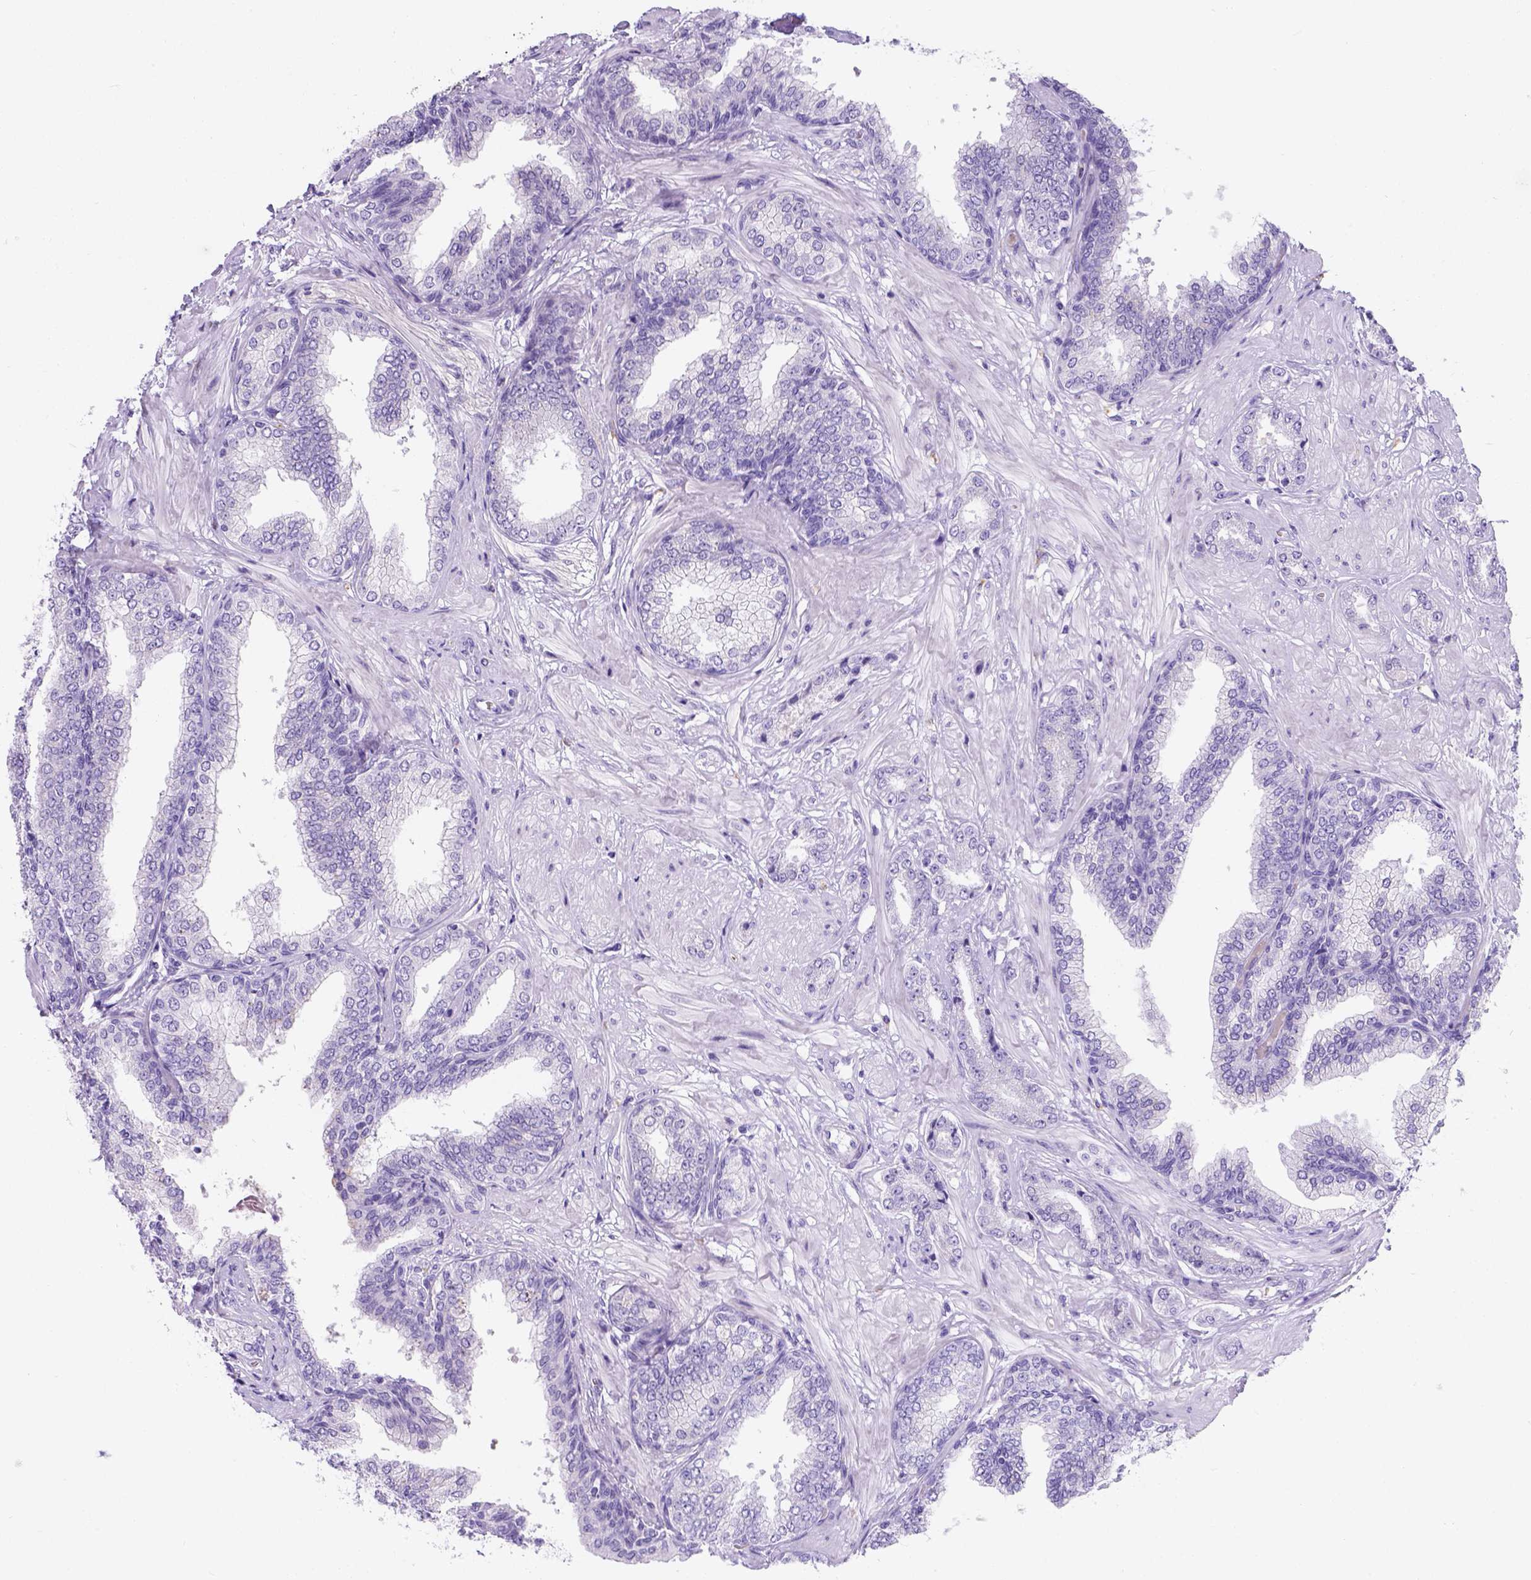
{"staining": {"intensity": "negative", "quantity": "none", "location": "none"}, "tissue": "prostate cancer", "cell_type": "Tumor cells", "image_type": "cancer", "snomed": [{"axis": "morphology", "description": "Adenocarcinoma, Low grade"}, {"axis": "topography", "description": "Prostate"}], "caption": "Immunohistochemistry of human prostate cancer (adenocarcinoma (low-grade)) reveals no positivity in tumor cells. (IHC, brightfield microscopy, high magnification).", "gene": "PHF7", "patient": {"sex": "male", "age": 55}}